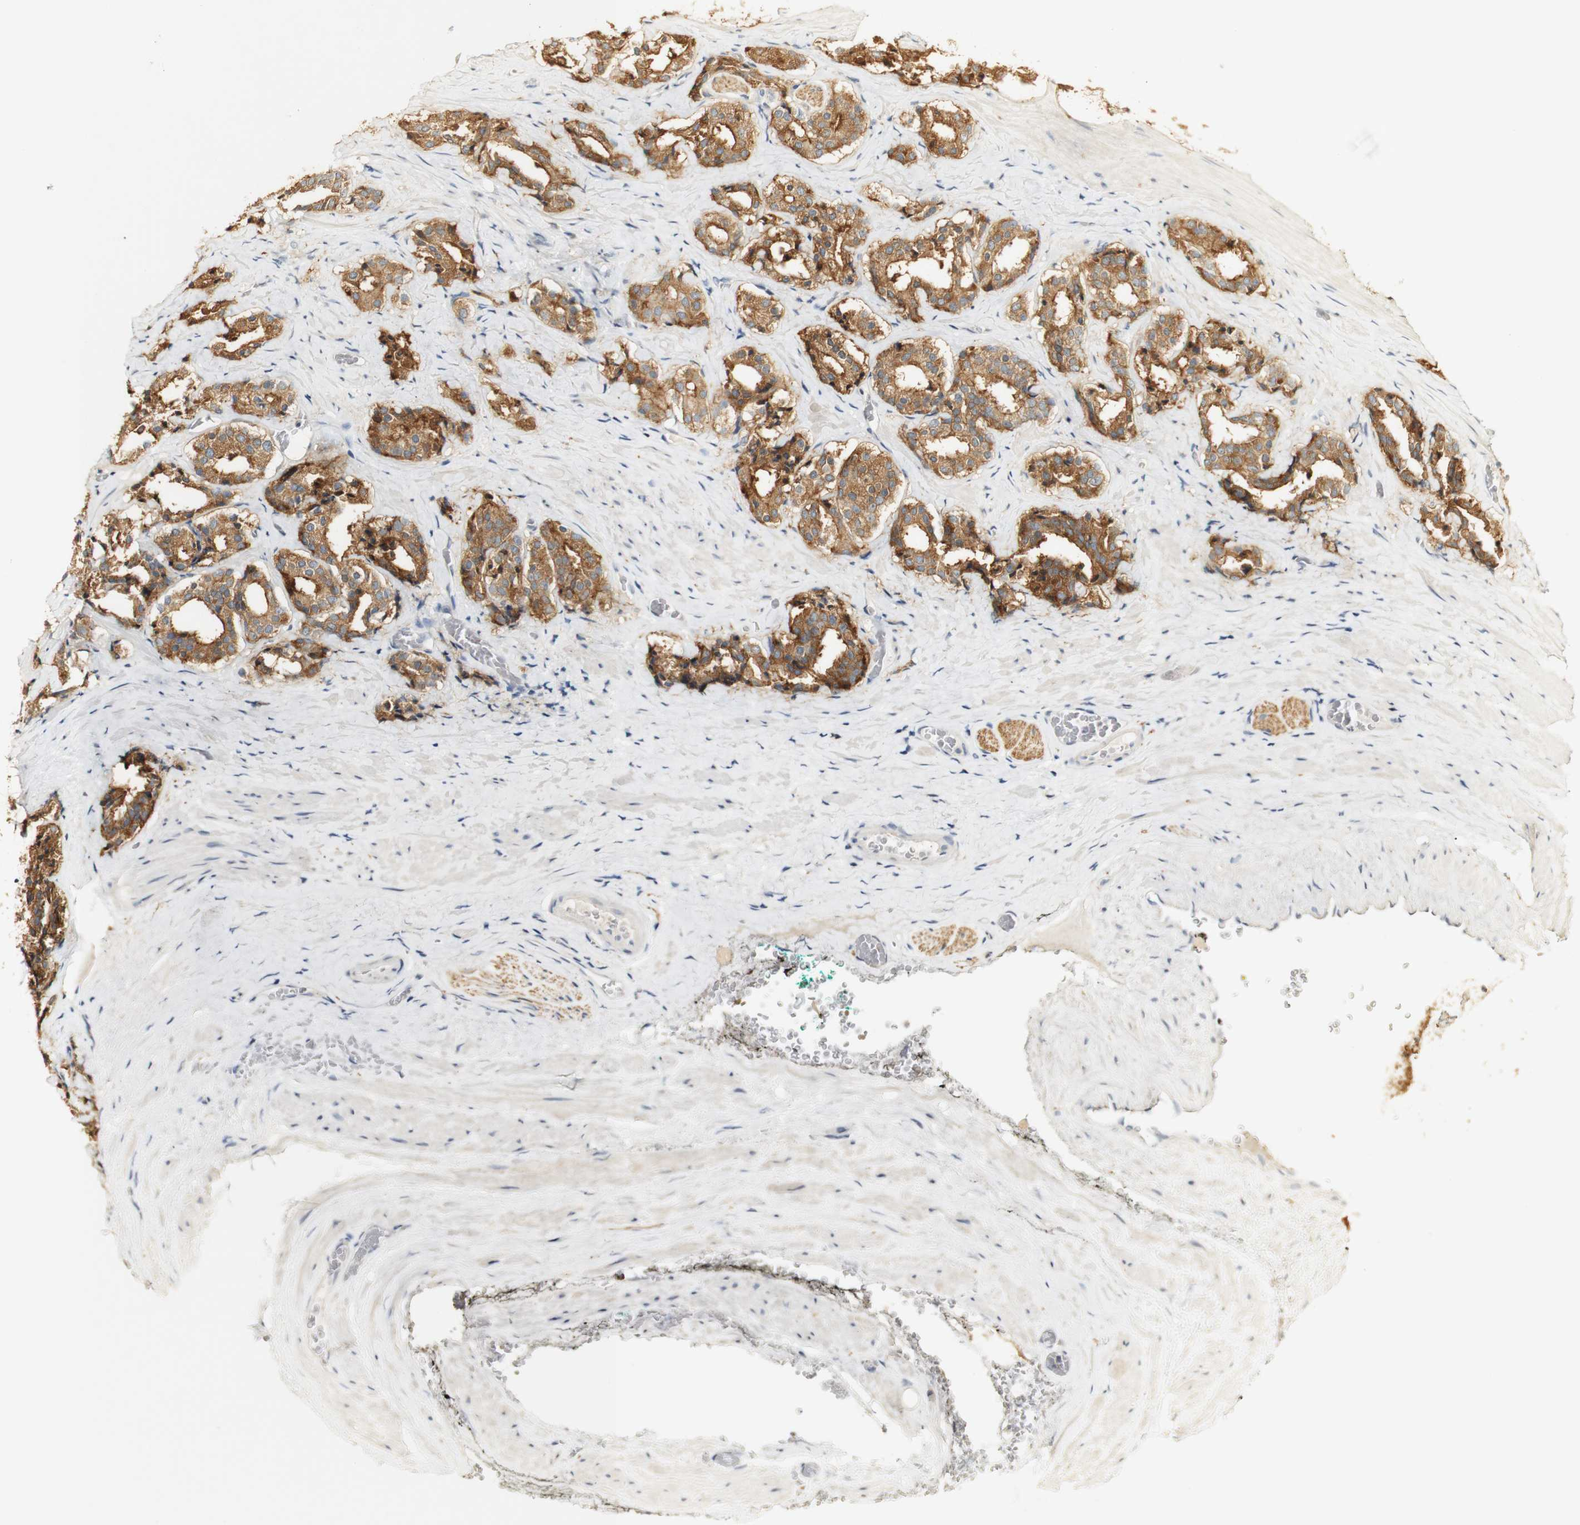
{"staining": {"intensity": "moderate", "quantity": ">75%", "location": "cytoplasmic/membranous"}, "tissue": "prostate cancer", "cell_type": "Tumor cells", "image_type": "cancer", "snomed": [{"axis": "morphology", "description": "Adenocarcinoma, High grade"}, {"axis": "topography", "description": "Prostate"}], "caption": "High-grade adenocarcinoma (prostate) stained with DAB (3,3'-diaminobenzidine) immunohistochemistry (IHC) displays medium levels of moderate cytoplasmic/membranous staining in about >75% of tumor cells. (IHC, brightfield microscopy, high magnification).", "gene": "SYT7", "patient": {"sex": "male", "age": 60}}